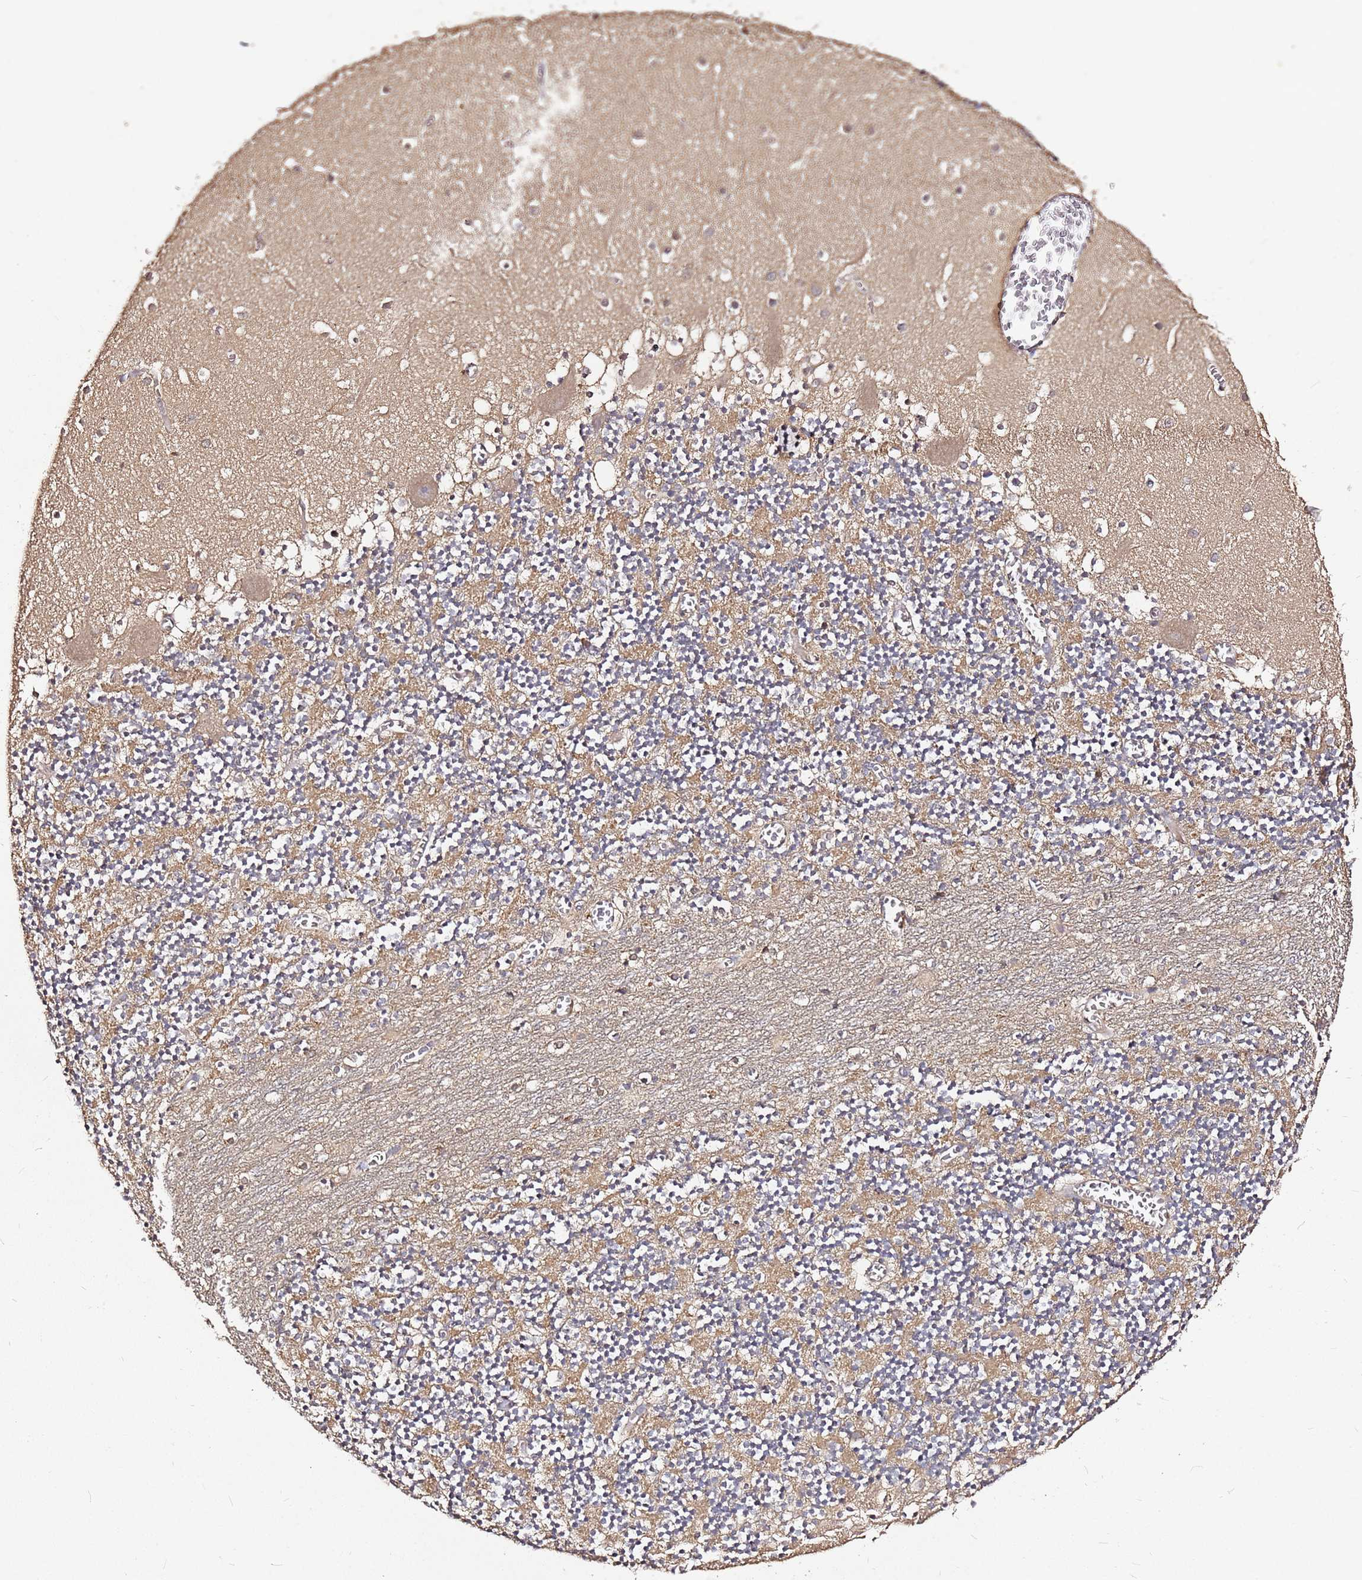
{"staining": {"intensity": "moderate", "quantity": "25%-75%", "location": "cytoplasmic/membranous"}, "tissue": "cerebellum", "cell_type": "Cells in granular layer", "image_type": "normal", "snomed": [{"axis": "morphology", "description": "Normal tissue, NOS"}, {"axis": "topography", "description": "Cerebellum"}], "caption": "Cells in granular layer display medium levels of moderate cytoplasmic/membranous expression in approximately 25%-75% of cells in unremarkable cerebellum.", "gene": "C6orf136", "patient": {"sex": "female", "age": 28}}